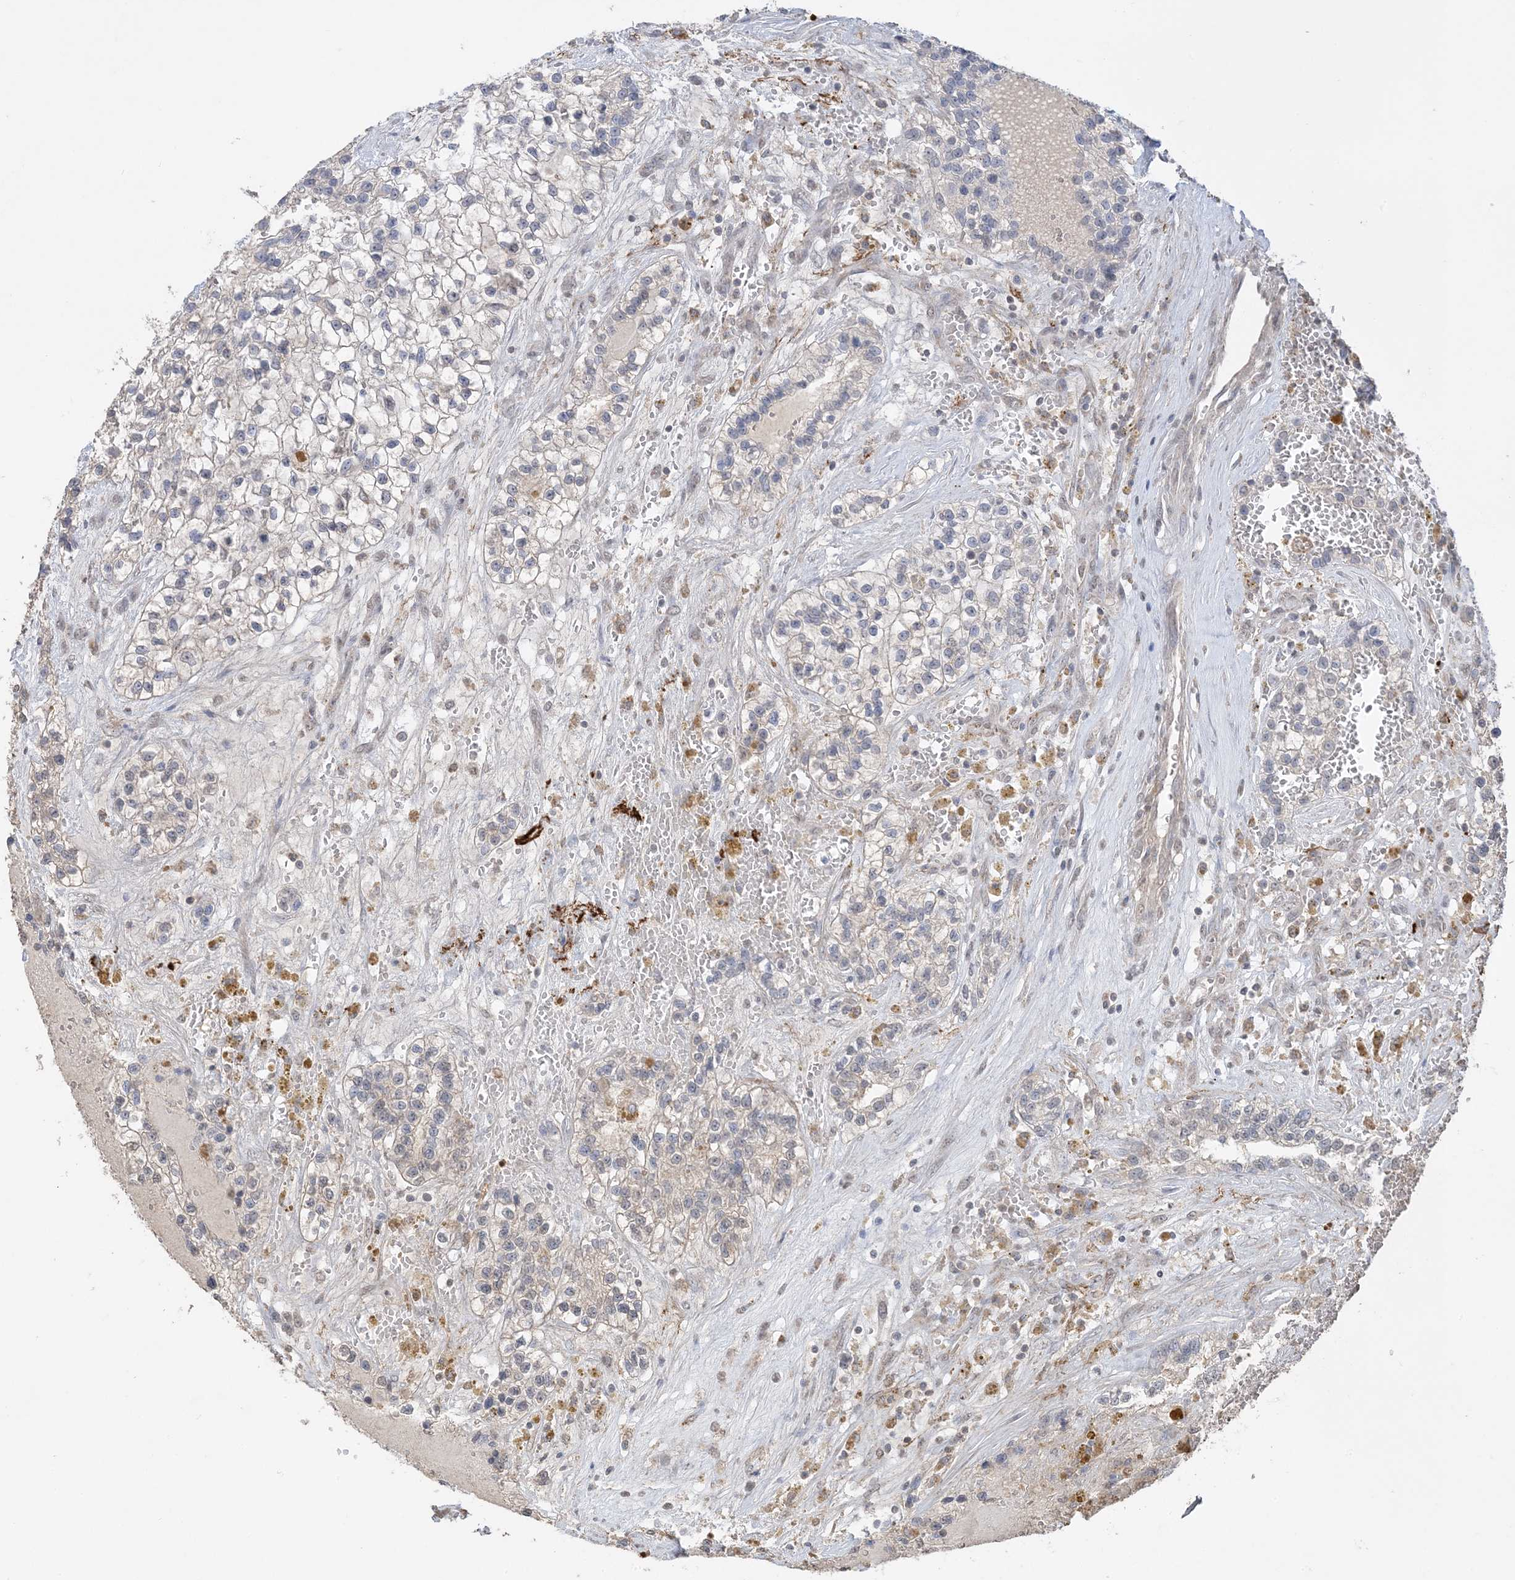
{"staining": {"intensity": "weak", "quantity": "<25%", "location": "cytoplasmic/membranous"}, "tissue": "renal cancer", "cell_type": "Tumor cells", "image_type": "cancer", "snomed": [{"axis": "morphology", "description": "Adenocarcinoma, NOS"}, {"axis": "topography", "description": "Kidney"}], "caption": "This is a micrograph of immunohistochemistry (IHC) staining of renal cancer, which shows no expression in tumor cells.", "gene": "XRN1", "patient": {"sex": "female", "age": 57}}